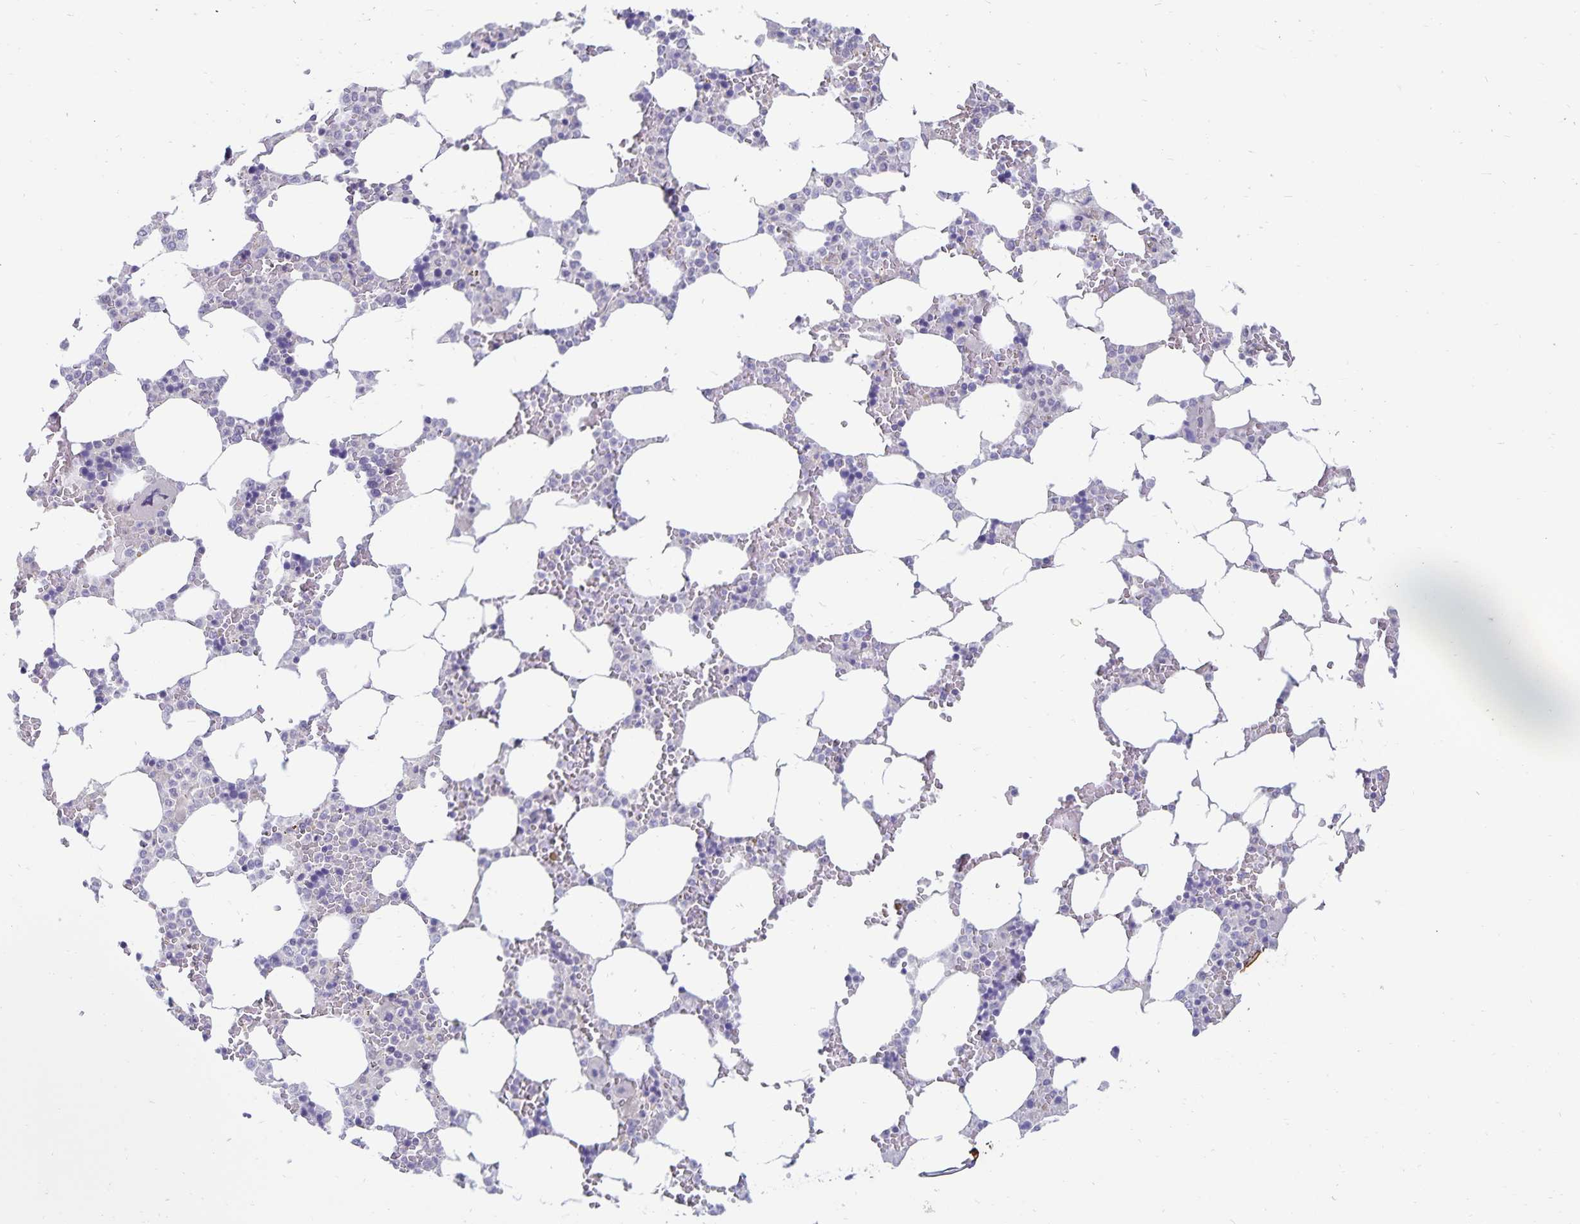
{"staining": {"intensity": "negative", "quantity": "none", "location": "none"}, "tissue": "bone marrow", "cell_type": "Hematopoietic cells", "image_type": "normal", "snomed": [{"axis": "morphology", "description": "Normal tissue, NOS"}, {"axis": "topography", "description": "Bone marrow"}], "caption": "This is an immunohistochemistry (IHC) histopathology image of normal bone marrow. There is no positivity in hematopoietic cells.", "gene": "CDKN2B", "patient": {"sex": "male", "age": 64}}